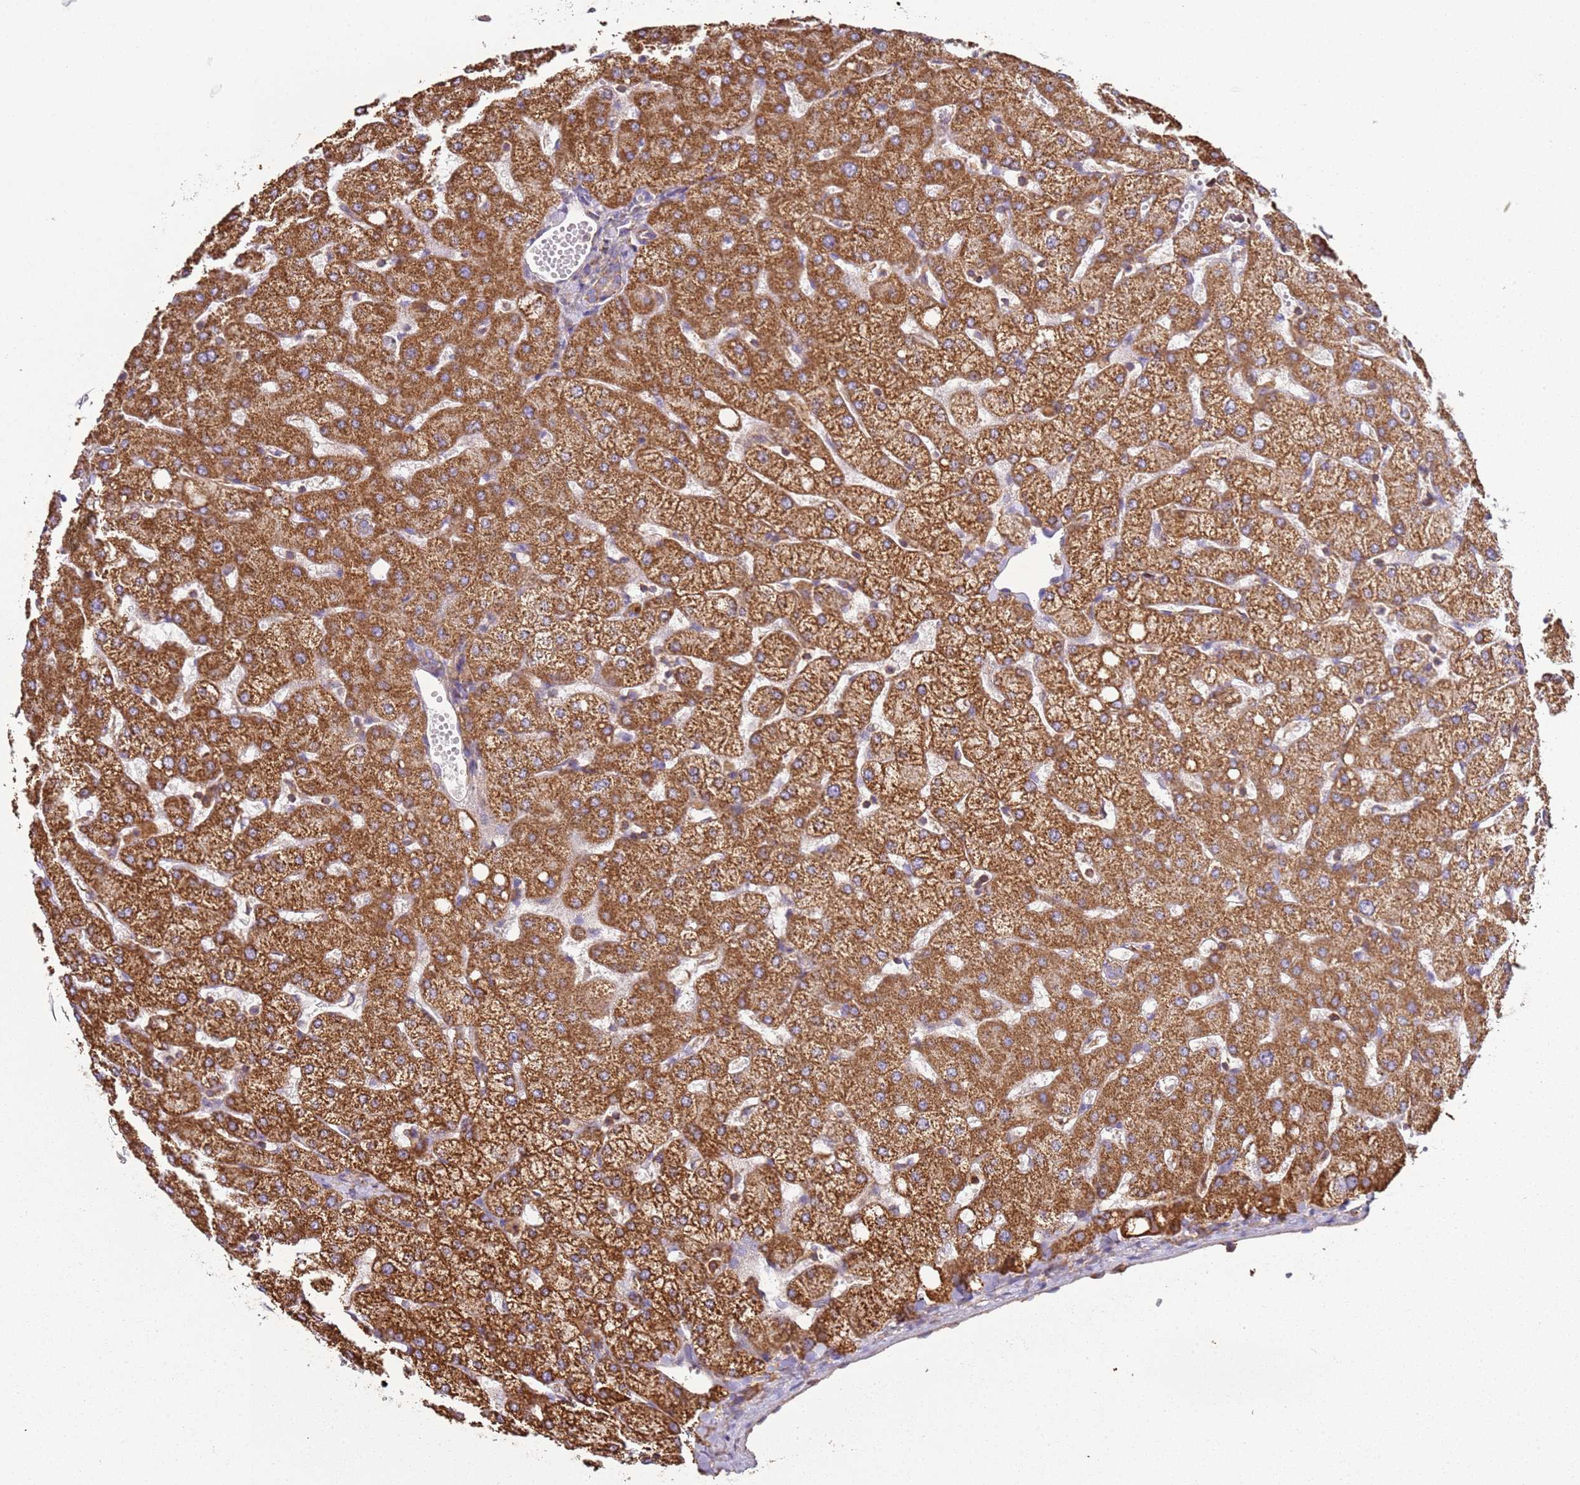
{"staining": {"intensity": "weak", "quantity": "25%-75%", "location": "cytoplasmic/membranous"}, "tissue": "liver", "cell_type": "Cholangiocytes", "image_type": "normal", "snomed": [{"axis": "morphology", "description": "Normal tissue, NOS"}, {"axis": "topography", "description": "Liver"}], "caption": "Human liver stained for a protein (brown) shows weak cytoplasmic/membranous positive staining in about 25%-75% of cholangiocytes.", "gene": "RMND5A", "patient": {"sex": "female", "age": 54}}